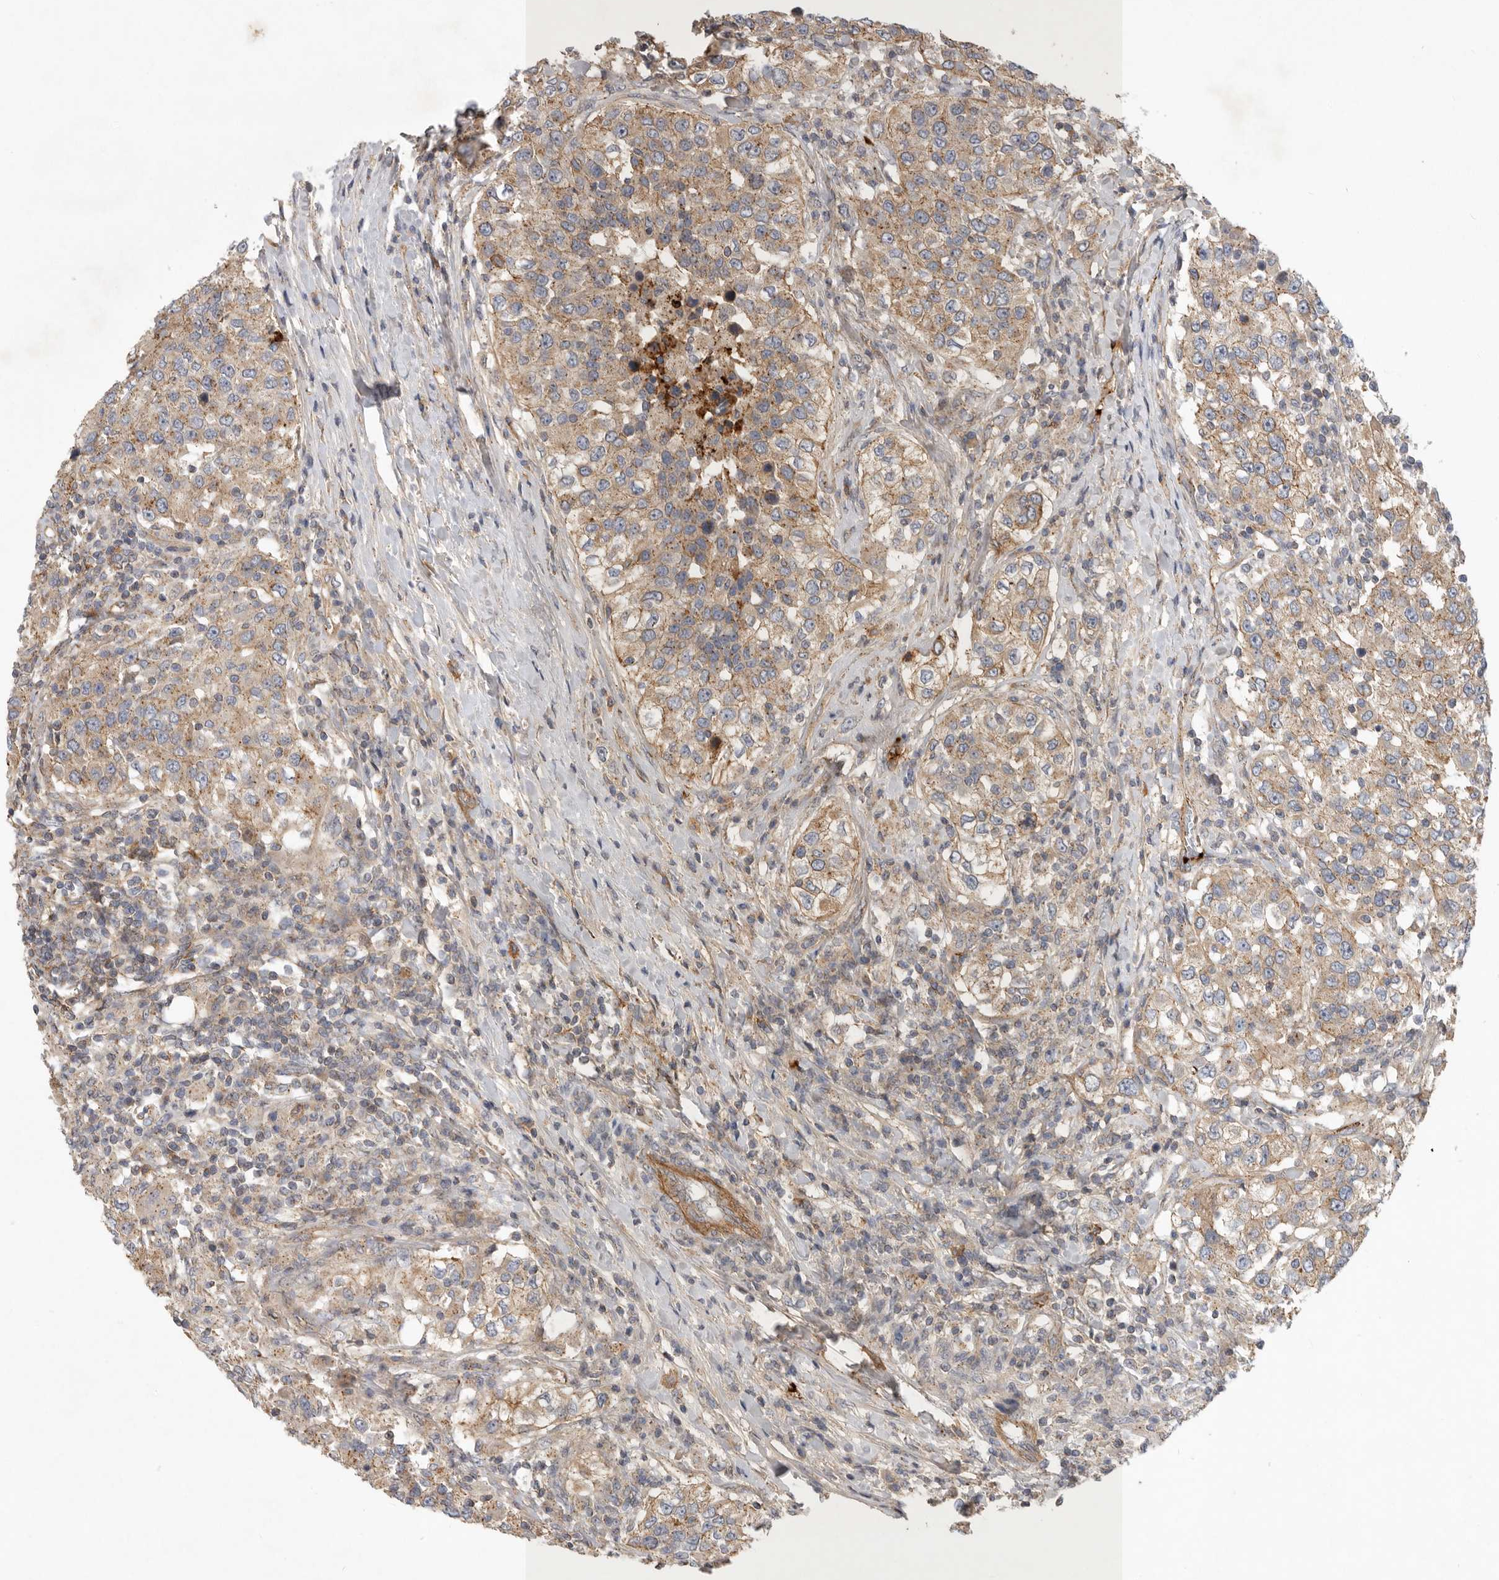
{"staining": {"intensity": "weak", "quantity": ">75%", "location": "cytoplasmic/membranous"}, "tissue": "urothelial cancer", "cell_type": "Tumor cells", "image_type": "cancer", "snomed": [{"axis": "morphology", "description": "Urothelial carcinoma, High grade"}, {"axis": "topography", "description": "Urinary bladder"}], "caption": "A high-resolution histopathology image shows immunohistochemistry (IHC) staining of urothelial cancer, which shows weak cytoplasmic/membranous expression in approximately >75% of tumor cells. (brown staining indicates protein expression, while blue staining denotes nuclei).", "gene": "MLPH", "patient": {"sex": "female", "age": 80}}